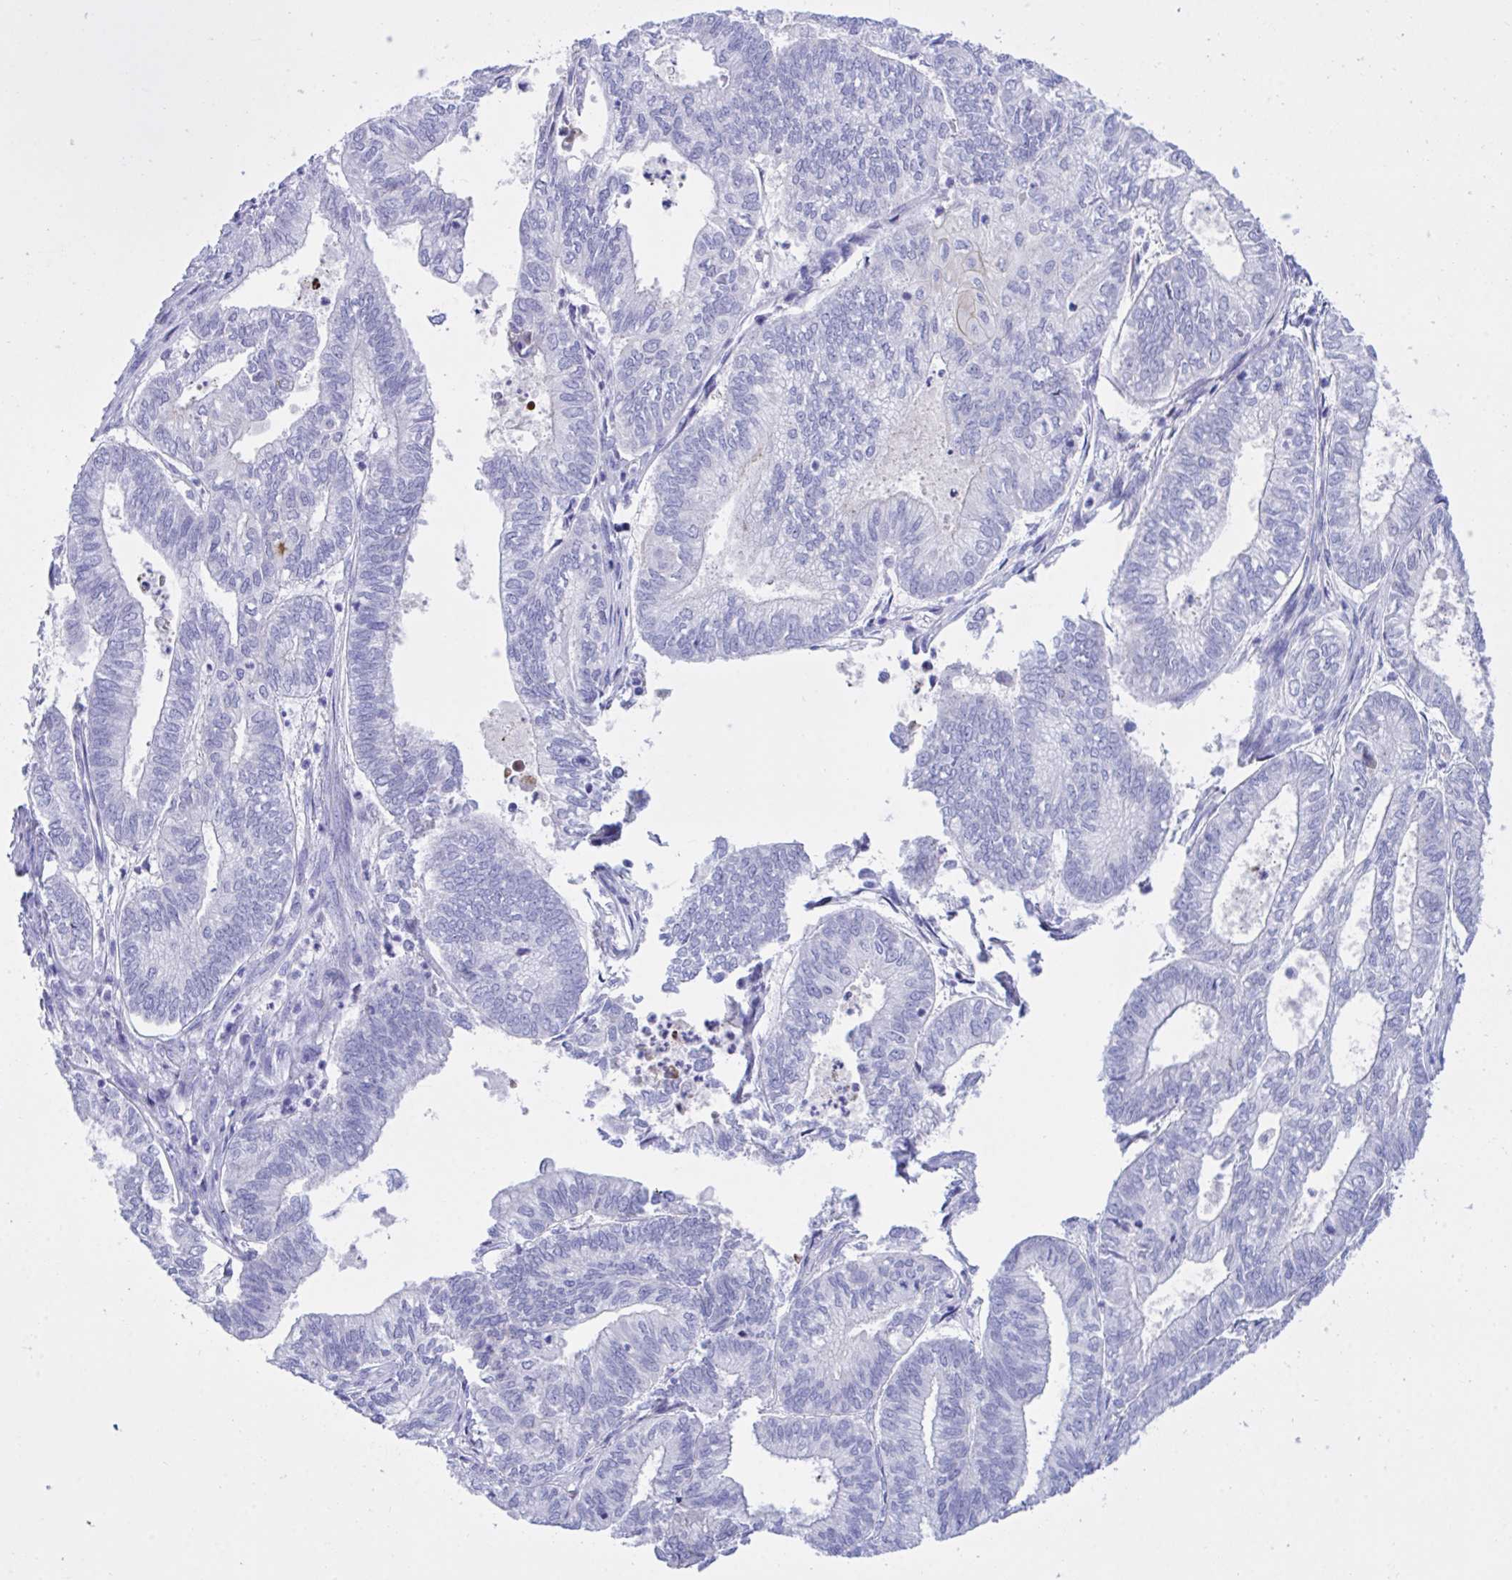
{"staining": {"intensity": "negative", "quantity": "none", "location": "none"}, "tissue": "ovarian cancer", "cell_type": "Tumor cells", "image_type": "cancer", "snomed": [{"axis": "morphology", "description": "Carcinoma, endometroid"}, {"axis": "topography", "description": "Ovary"}], "caption": "IHC of ovarian cancer (endometroid carcinoma) reveals no staining in tumor cells. Nuclei are stained in blue.", "gene": "BEX5", "patient": {"sex": "female", "age": 64}}